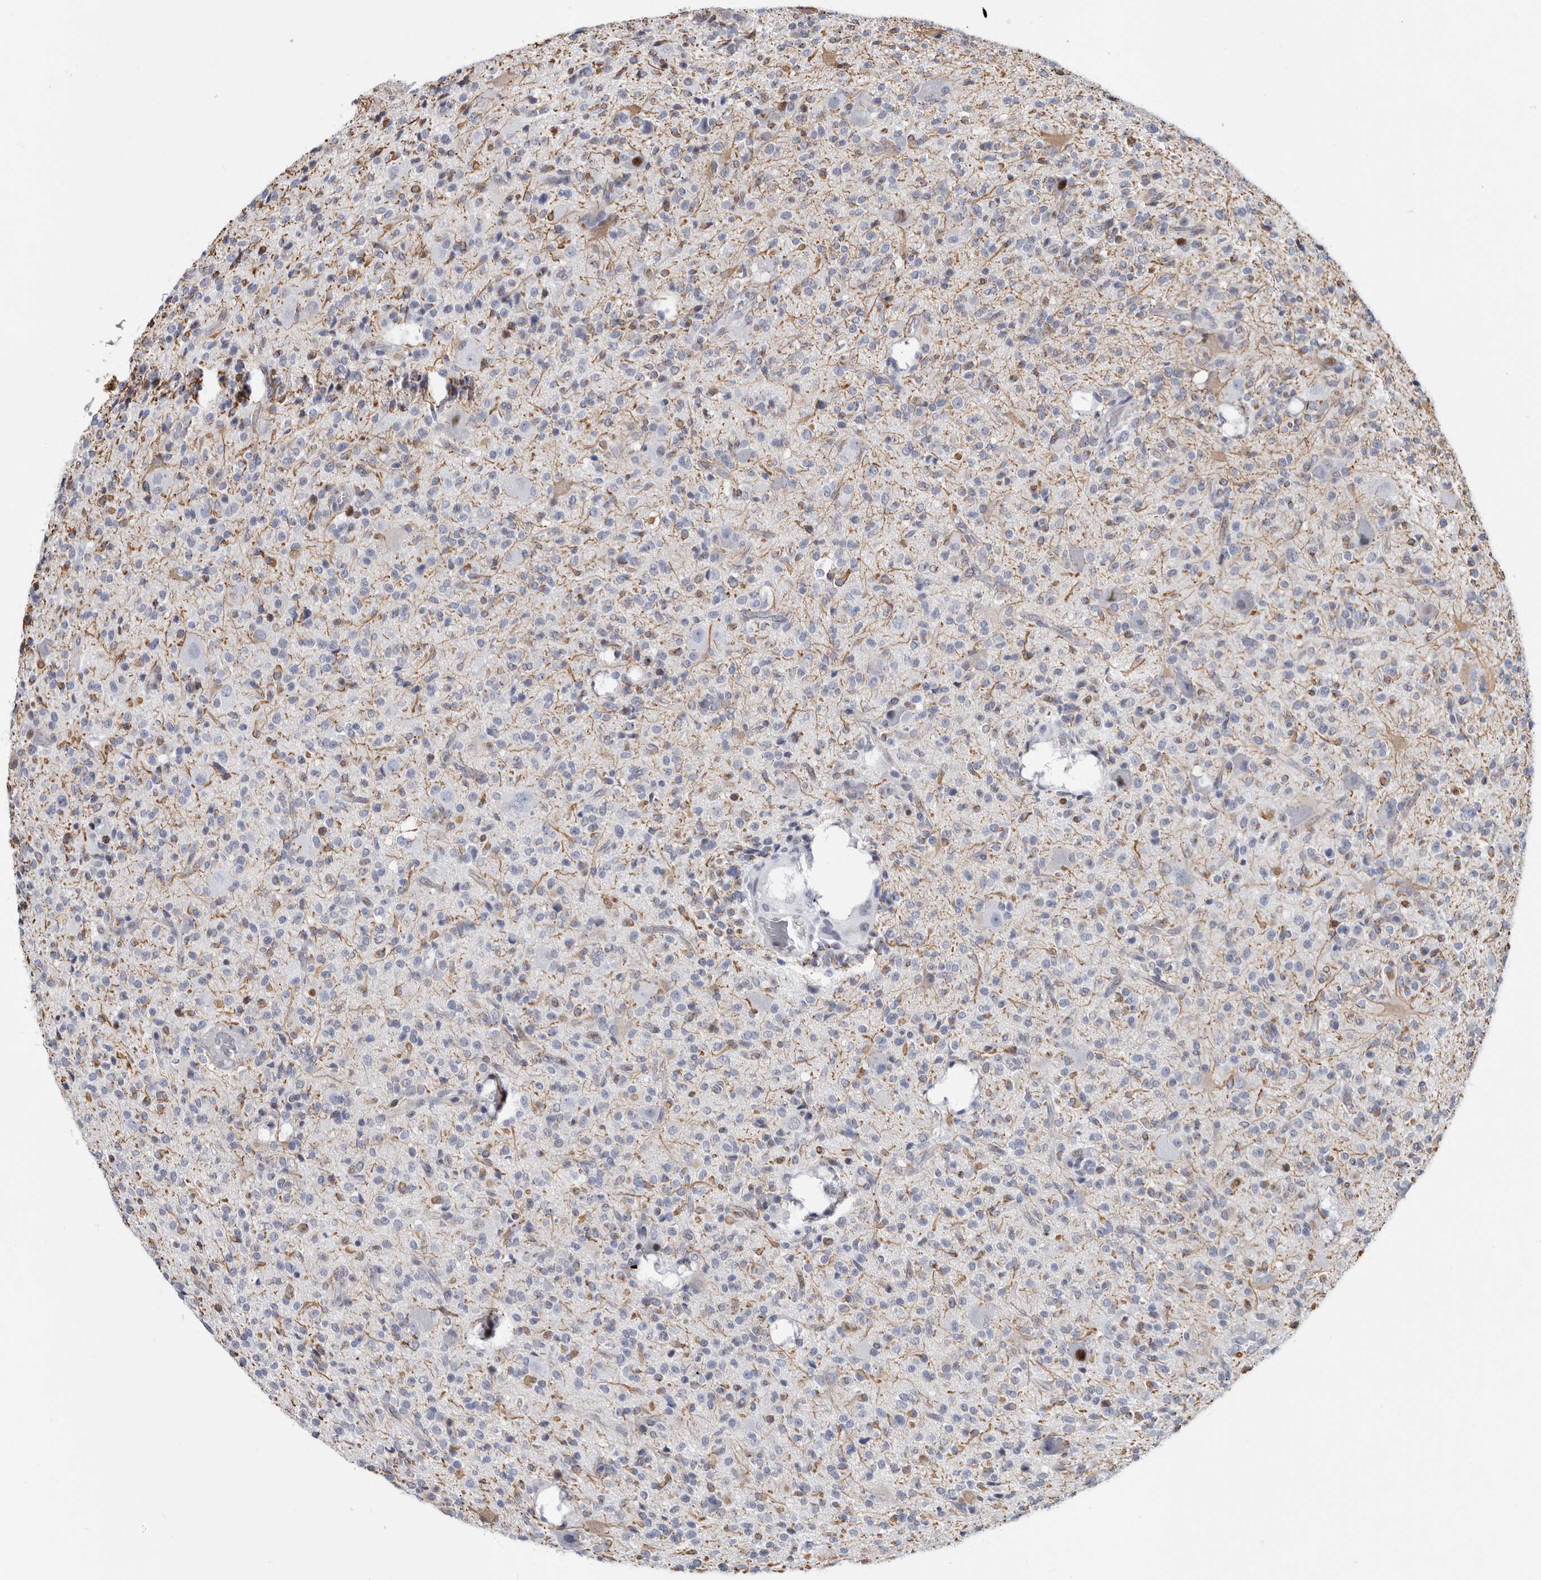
{"staining": {"intensity": "moderate", "quantity": "<25%", "location": "nuclear"}, "tissue": "glioma", "cell_type": "Tumor cells", "image_type": "cancer", "snomed": [{"axis": "morphology", "description": "Glioma, malignant, High grade"}, {"axis": "topography", "description": "Brain"}], "caption": "Malignant glioma (high-grade) stained with immunohistochemistry exhibits moderate nuclear positivity in about <25% of tumor cells.", "gene": "WRAP73", "patient": {"sex": "male", "age": 34}}